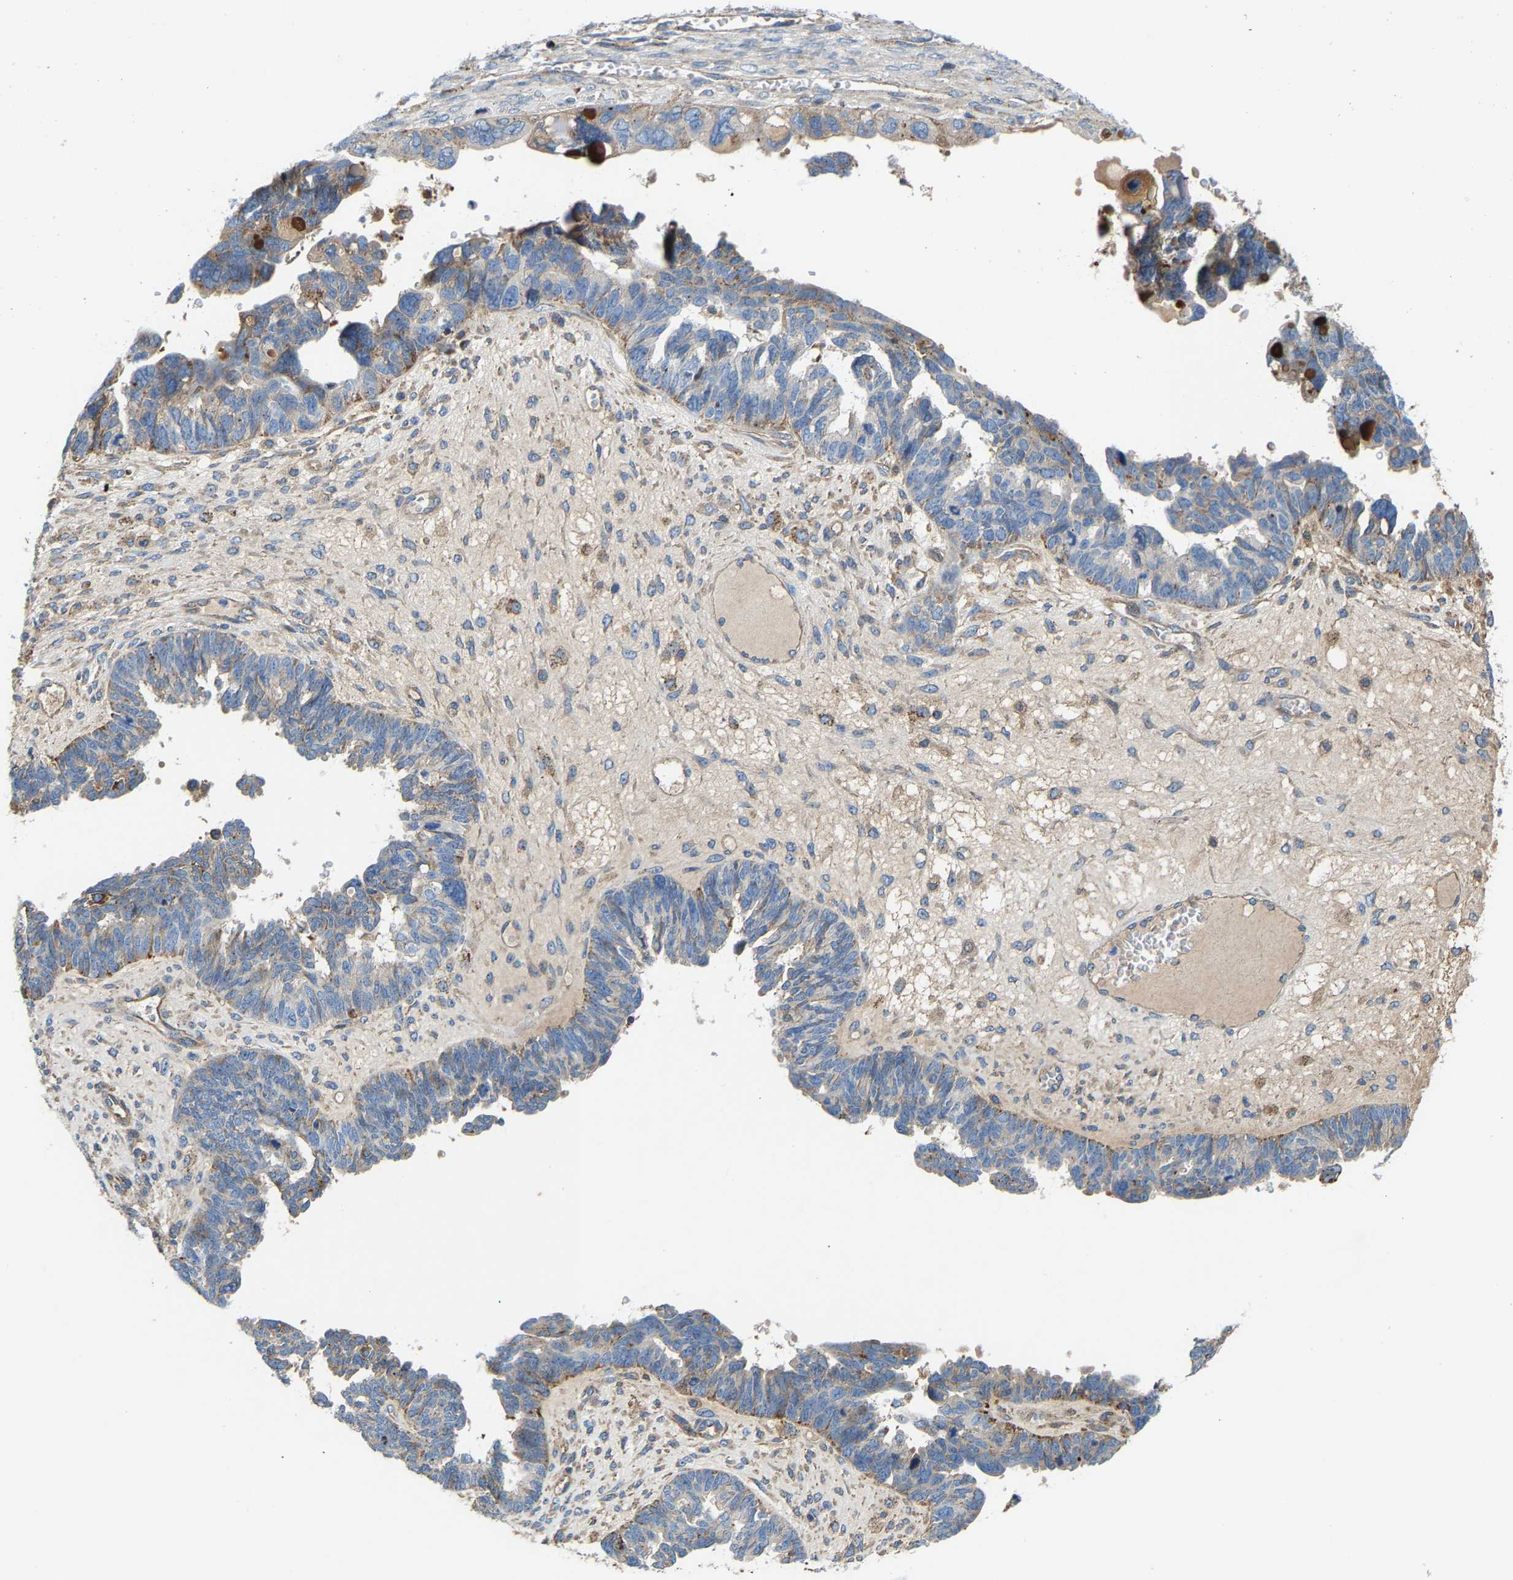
{"staining": {"intensity": "weak", "quantity": "<25%", "location": "cytoplasmic/membranous"}, "tissue": "ovarian cancer", "cell_type": "Tumor cells", "image_type": "cancer", "snomed": [{"axis": "morphology", "description": "Cystadenocarcinoma, serous, NOS"}, {"axis": "topography", "description": "Ovary"}], "caption": "There is no significant positivity in tumor cells of serous cystadenocarcinoma (ovarian).", "gene": "DPP7", "patient": {"sex": "female", "age": 79}}